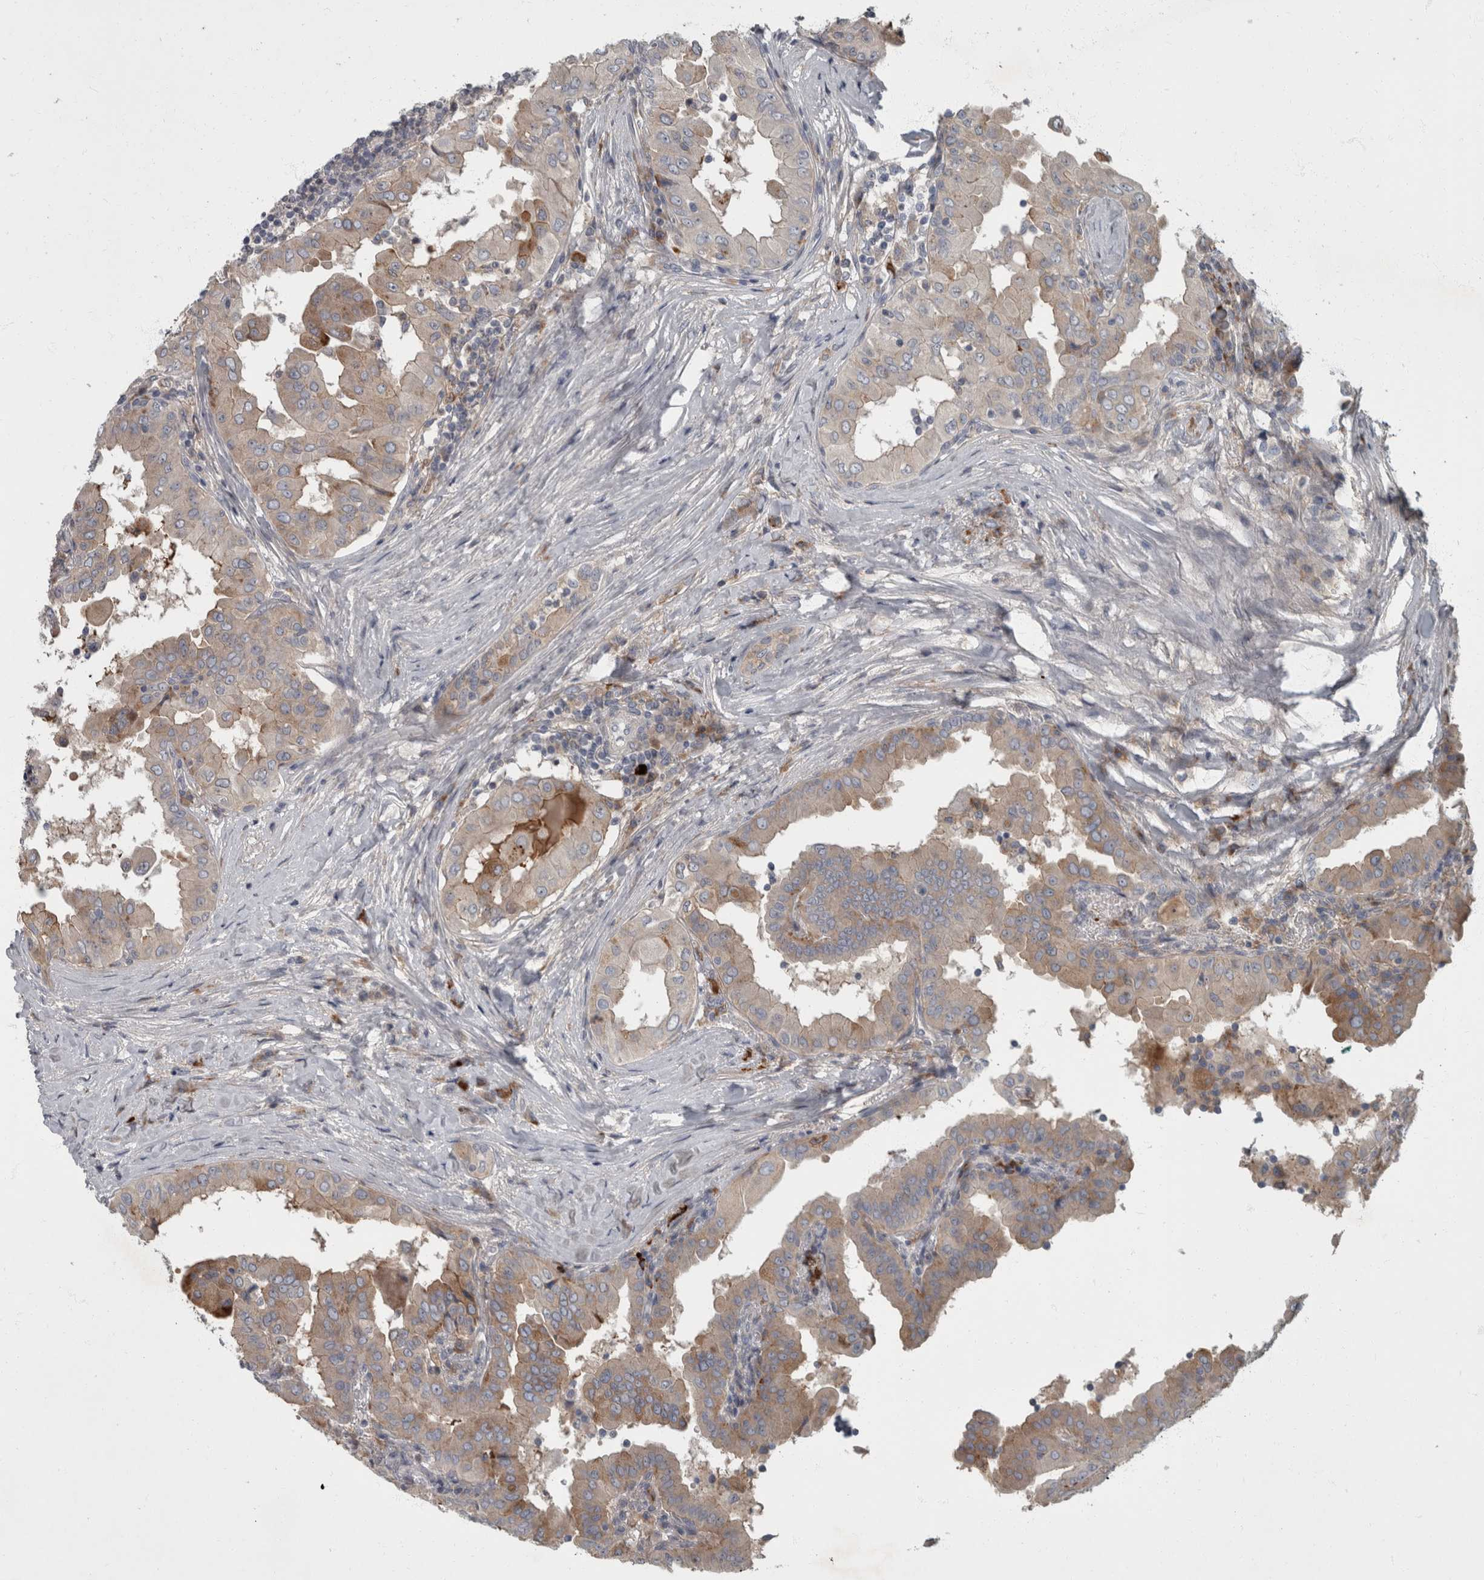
{"staining": {"intensity": "moderate", "quantity": "<25%", "location": "cytoplasmic/membranous"}, "tissue": "thyroid cancer", "cell_type": "Tumor cells", "image_type": "cancer", "snomed": [{"axis": "morphology", "description": "Papillary adenocarcinoma, NOS"}, {"axis": "topography", "description": "Thyroid gland"}], "caption": "Papillary adenocarcinoma (thyroid) was stained to show a protein in brown. There is low levels of moderate cytoplasmic/membranous positivity in approximately <25% of tumor cells. Nuclei are stained in blue.", "gene": "CDC42BPG", "patient": {"sex": "male", "age": 33}}